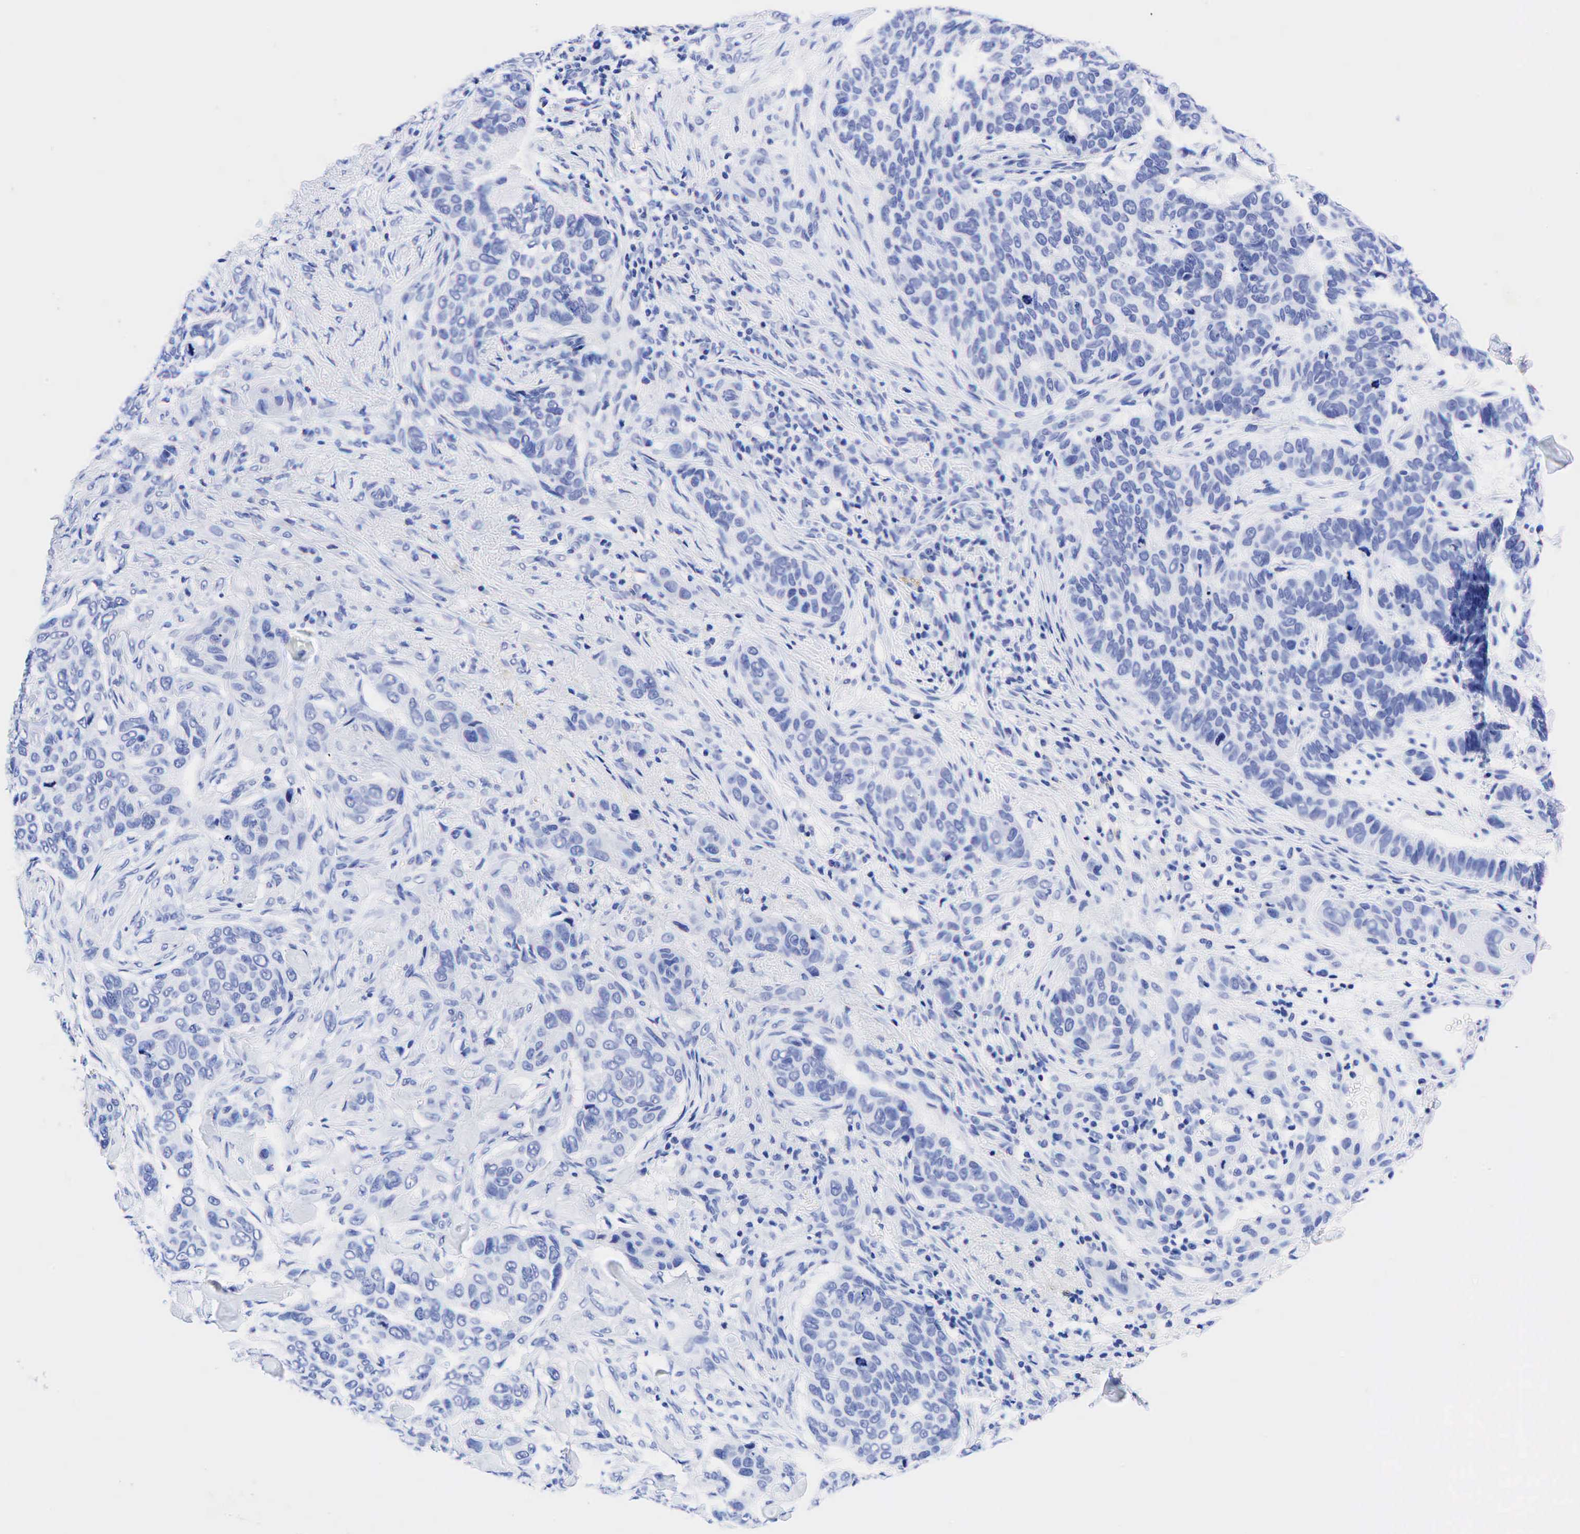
{"staining": {"intensity": "negative", "quantity": "none", "location": "none"}, "tissue": "skin cancer", "cell_type": "Tumor cells", "image_type": "cancer", "snomed": [{"axis": "morphology", "description": "Normal tissue, NOS"}, {"axis": "morphology", "description": "Basal cell carcinoma"}, {"axis": "topography", "description": "Skin"}], "caption": "A photomicrograph of human skin basal cell carcinoma is negative for staining in tumor cells.", "gene": "KRT18", "patient": {"sex": "male", "age": 81}}